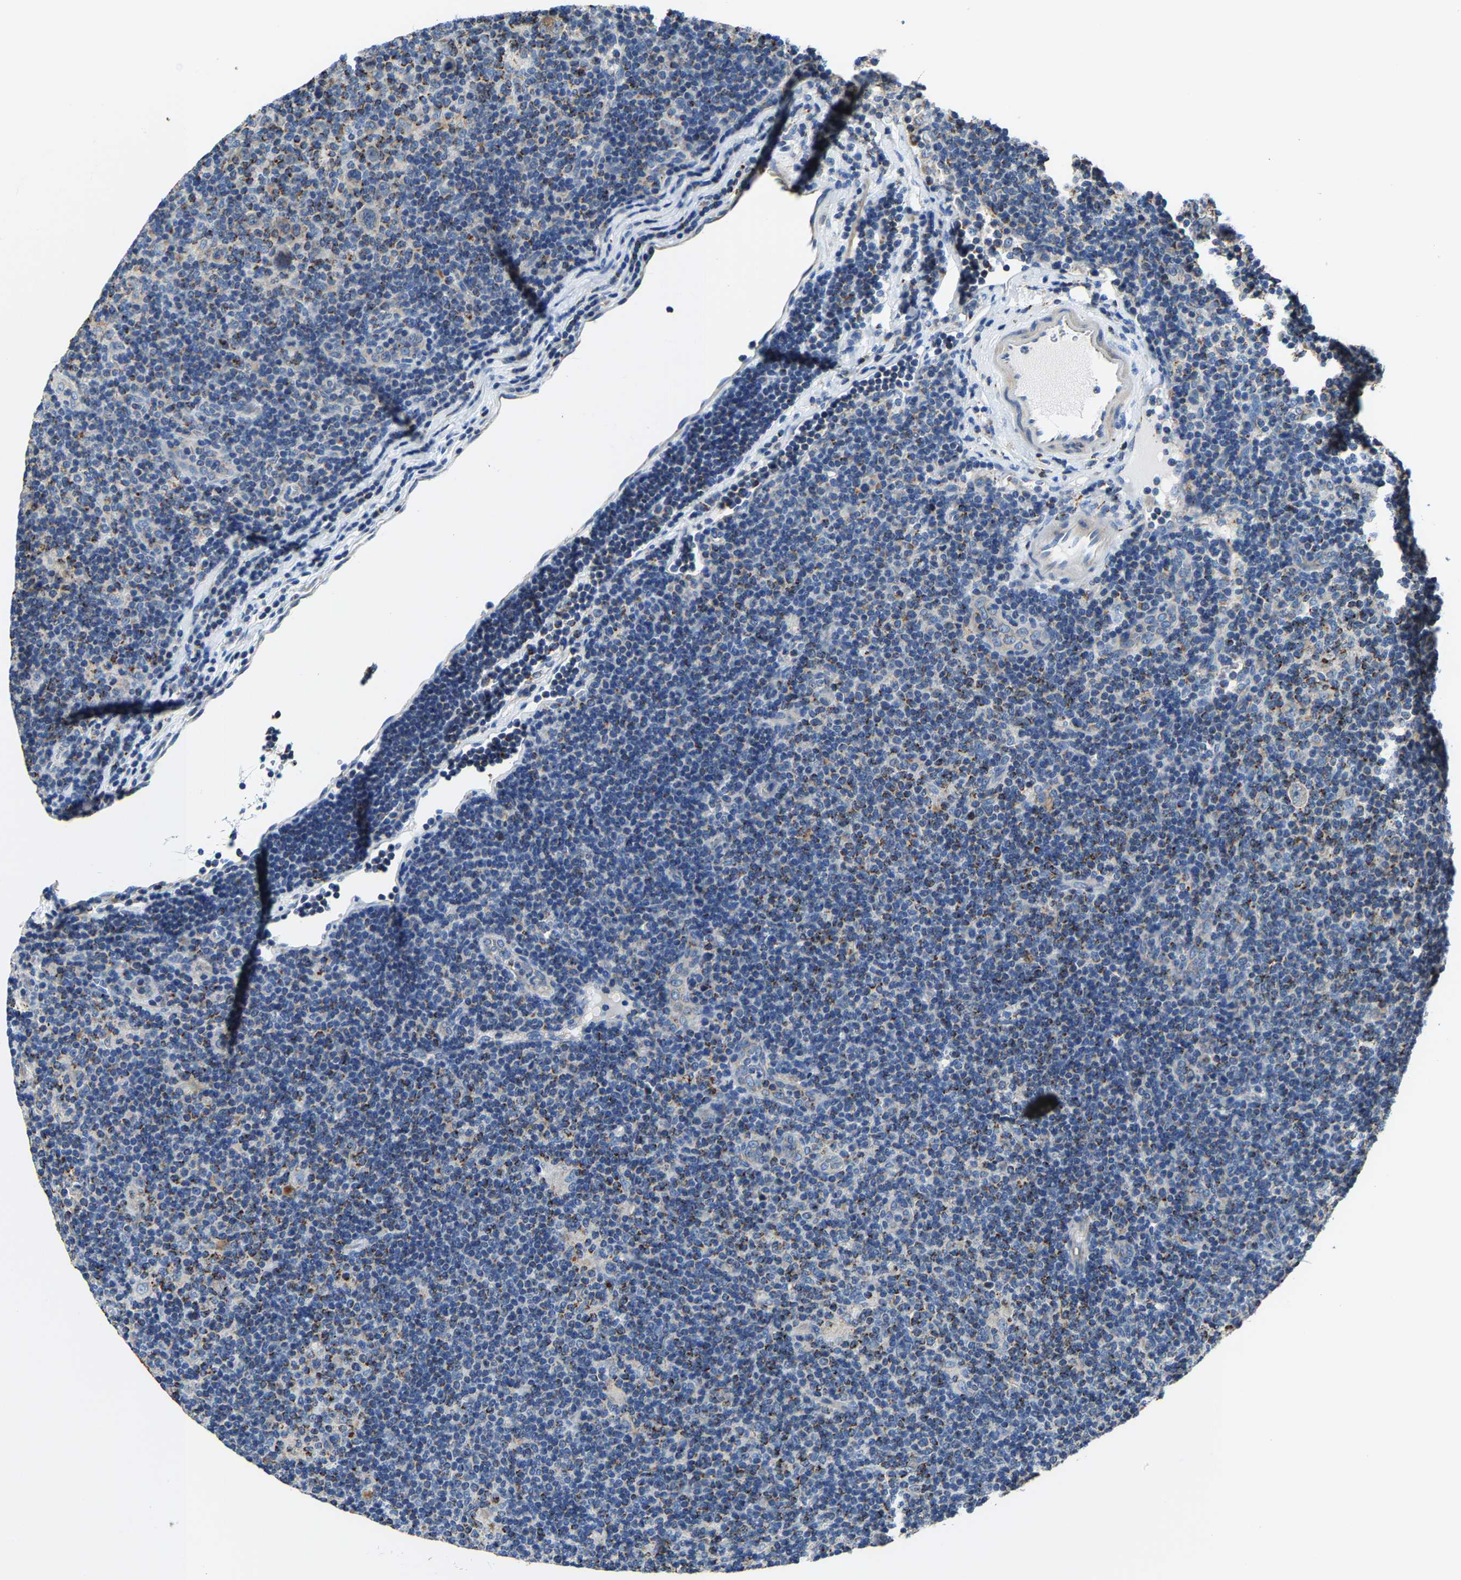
{"staining": {"intensity": "negative", "quantity": "none", "location": "none"}, "tissue": "lymphoma", "cell_type": "Tumor cells", "image_type": "cancer", "snomed": [{"axis": "morphology", "description": "Hodgkin's disease, NOS"}, {"axis": "topography", "description": "Lymph node"}], "caption": "The photomicrograph demonstrates no significant positivity in tumor cells of lymphoma.", "gene": "AGK", "patient": {"sex": "female", "age": 57}}